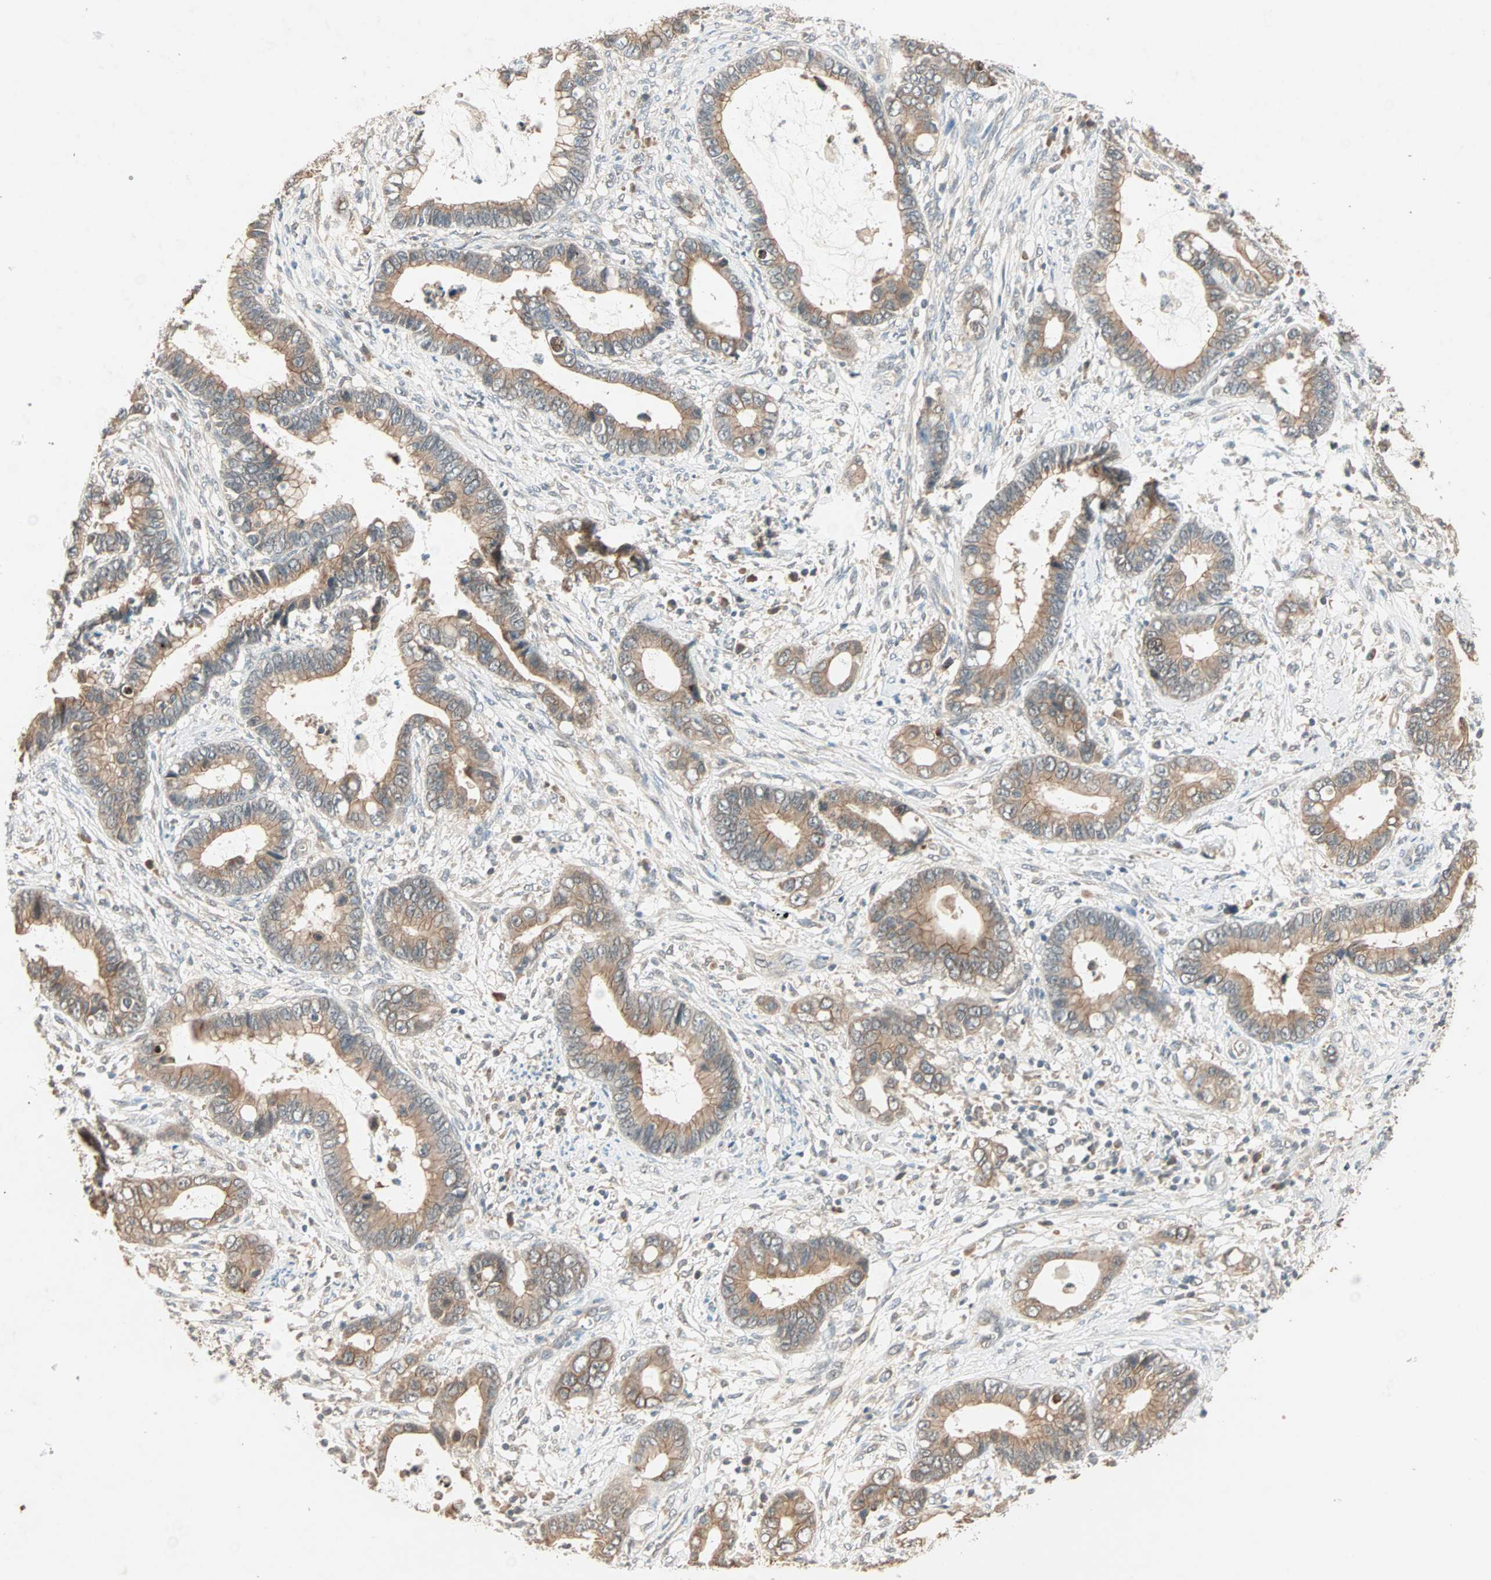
{"staining": {"intensity": "moderate", "quantity": ">75%", "location": "cytoplasmic/membranous"}, "tissue": "cervical cancer", "cell_type": "Tumor cells", "image_type": "cancer", "snomed": [{"axis": "morphology", "description": "Adenocarcinoma, NOS"}, {"axis": "topography", "description": "Cervix"}], "caption": "A high-resolution photomicrograph shows IHC staining of cervical cancer, which displays moderate cytoplasmic/membranous positivity in approximately >75% of tumor cells.", "gene": "TTF2", "patient": {"sex": "female", "age": 44}}